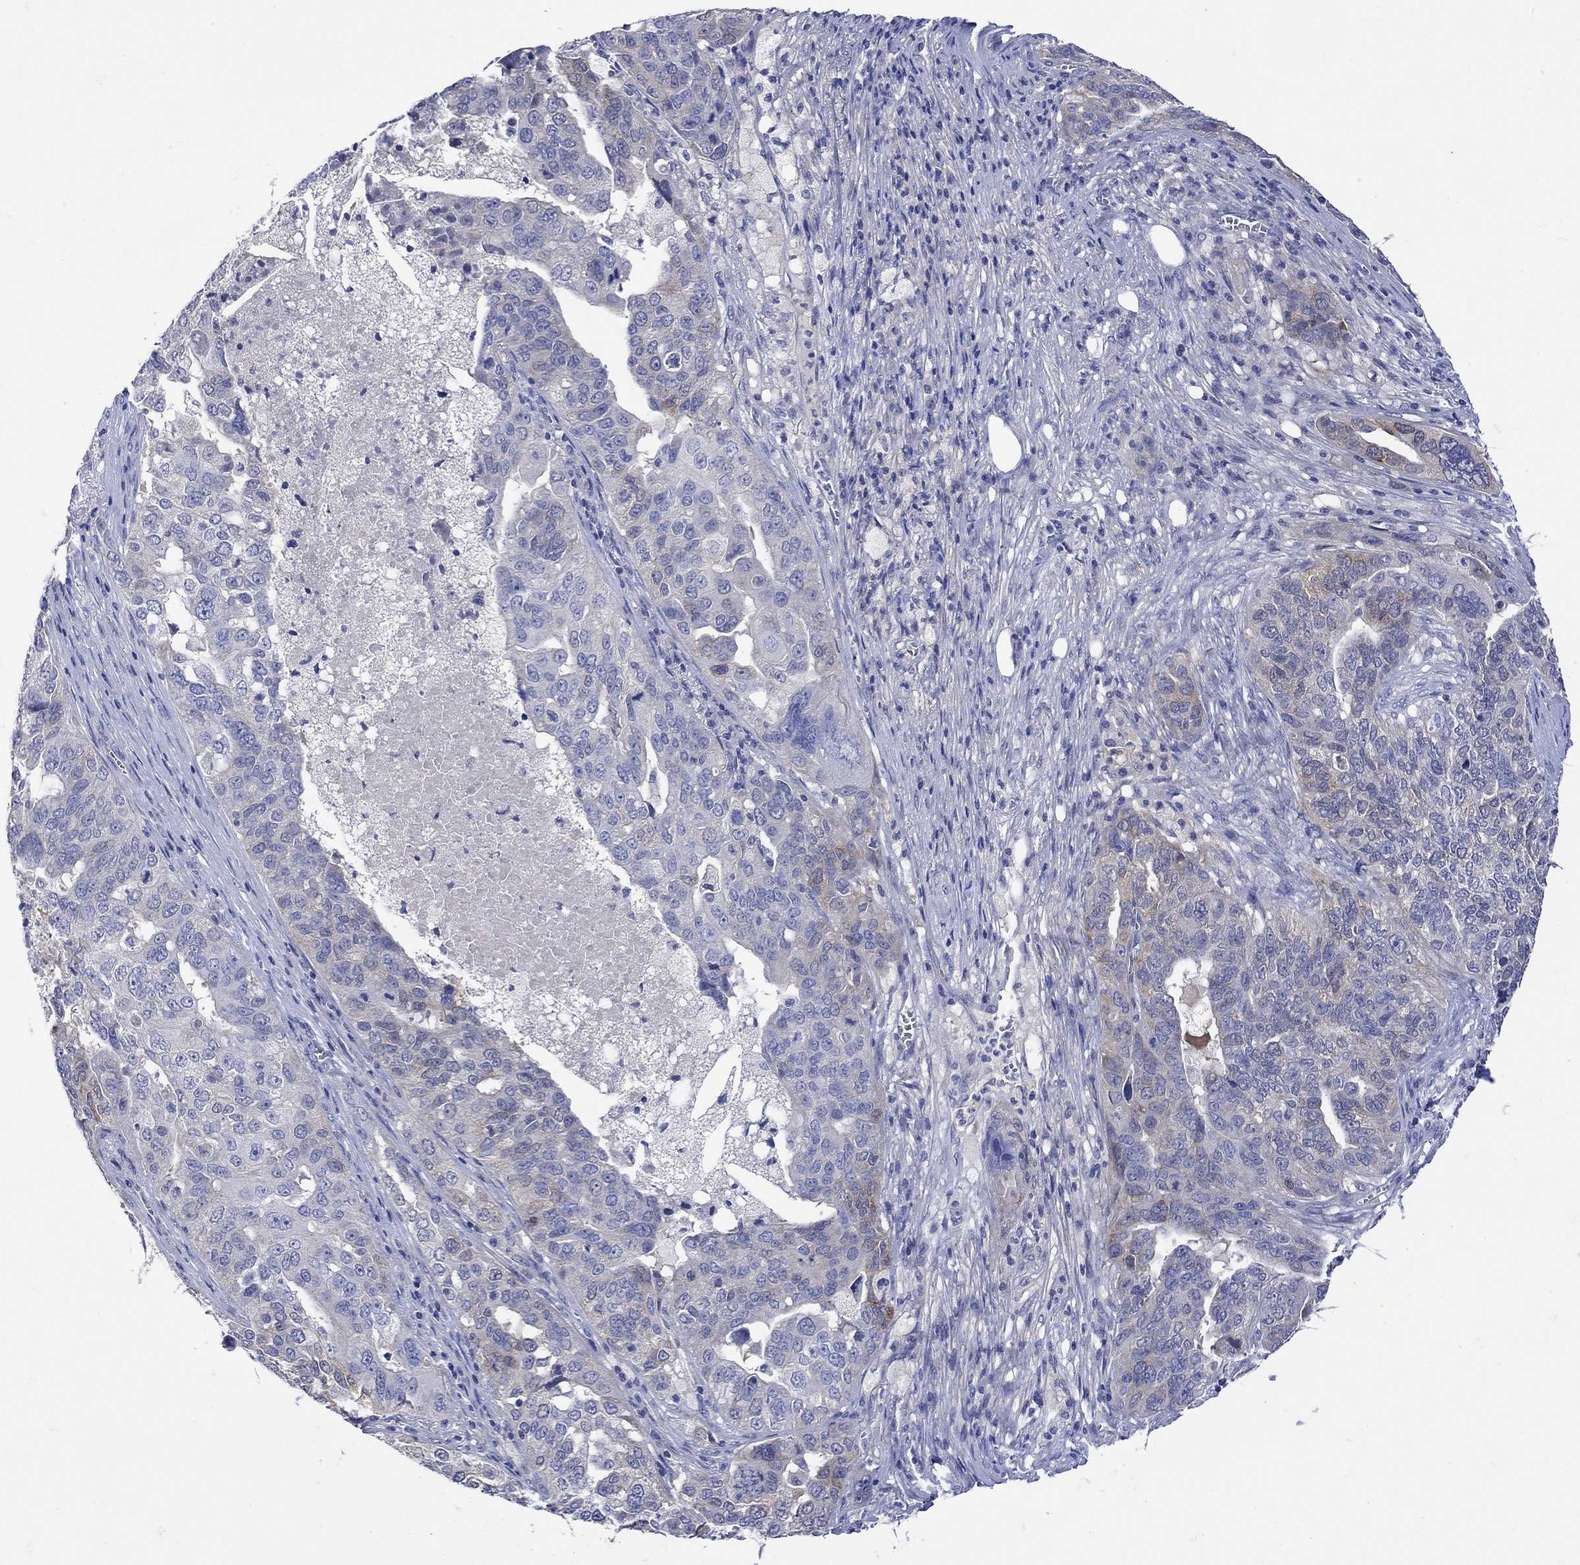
{"staining": {"intensity": "weak", "quantity": "<25%", "location": "cytoplasmic/membranous"}, "tissue": "ovarian cancer", "cell_type": "Tumor cells", "image_type": "cancer", "snomed": [{"axis": "morphology", "description": "Carcinoma, endometroid"}, {"axis": "topography", "description": "Soft tissue"}, {"axis": "topography", "description": "Ovary"}], "caption": "High magnification brightfield microscopy of ovarian endometroid carcinoma stained with DAB (brown) and counterstained with hematoxylin (blue): tumor cells show no significant expression.", "gene": "MSI1", "patient": {"sex": "female", "age": 52}}